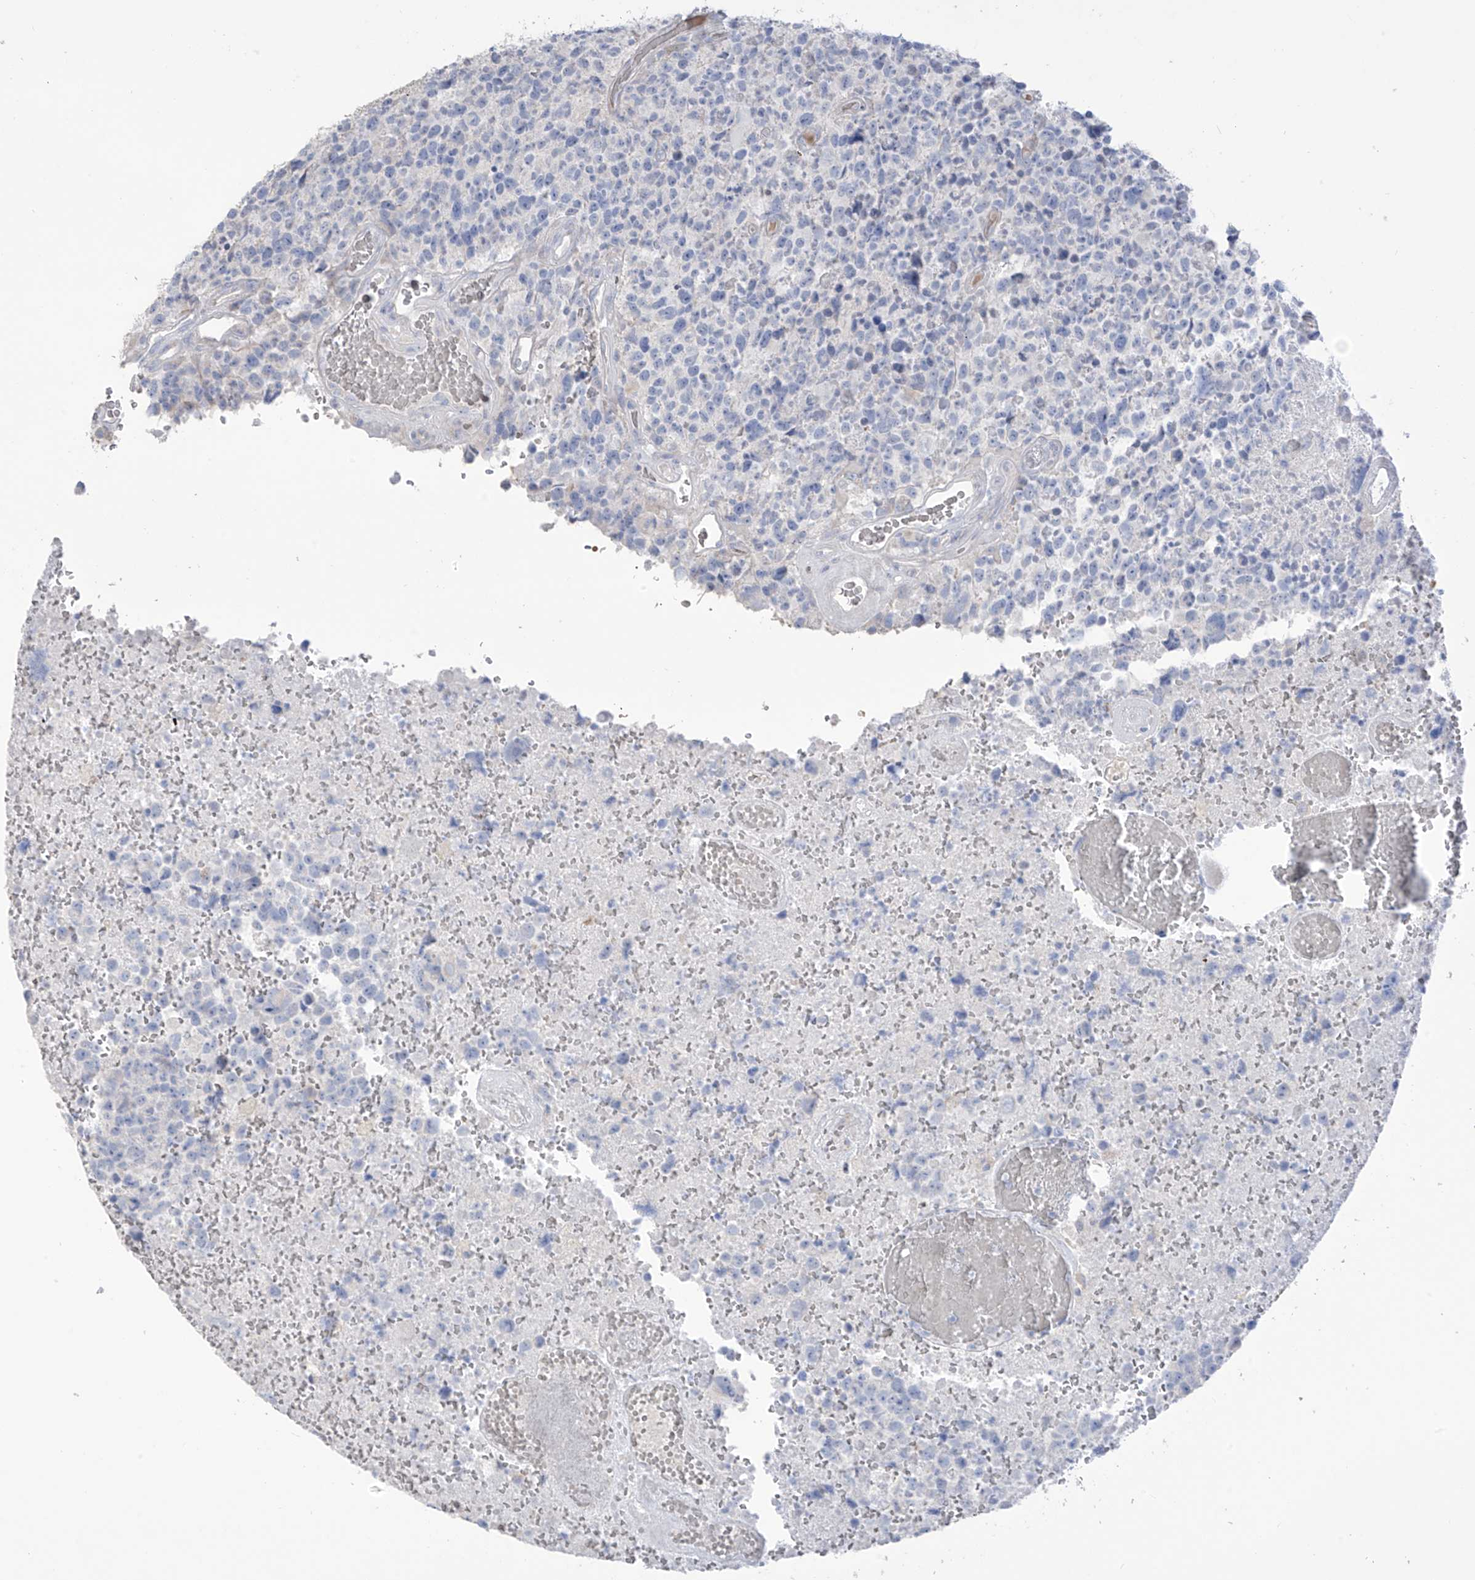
{"staining": {"intensity": "negative", "quantity": "none", "location": "none"}, "tissue": "glioma", "cell_type": "Tumor cells", "image_type": "cancer", "snomed": [{"axis": "morphology", "description": "Glioma, malignant, High grade"}, {"axis": "topography", "description": "Brain"}], "caption": "This is an immunohistochemistry histopathology image of glioma. There is no positivity in tumor cells.", "gene": "ASPRV1", "patient": {"sex": "male", "age": 69}}